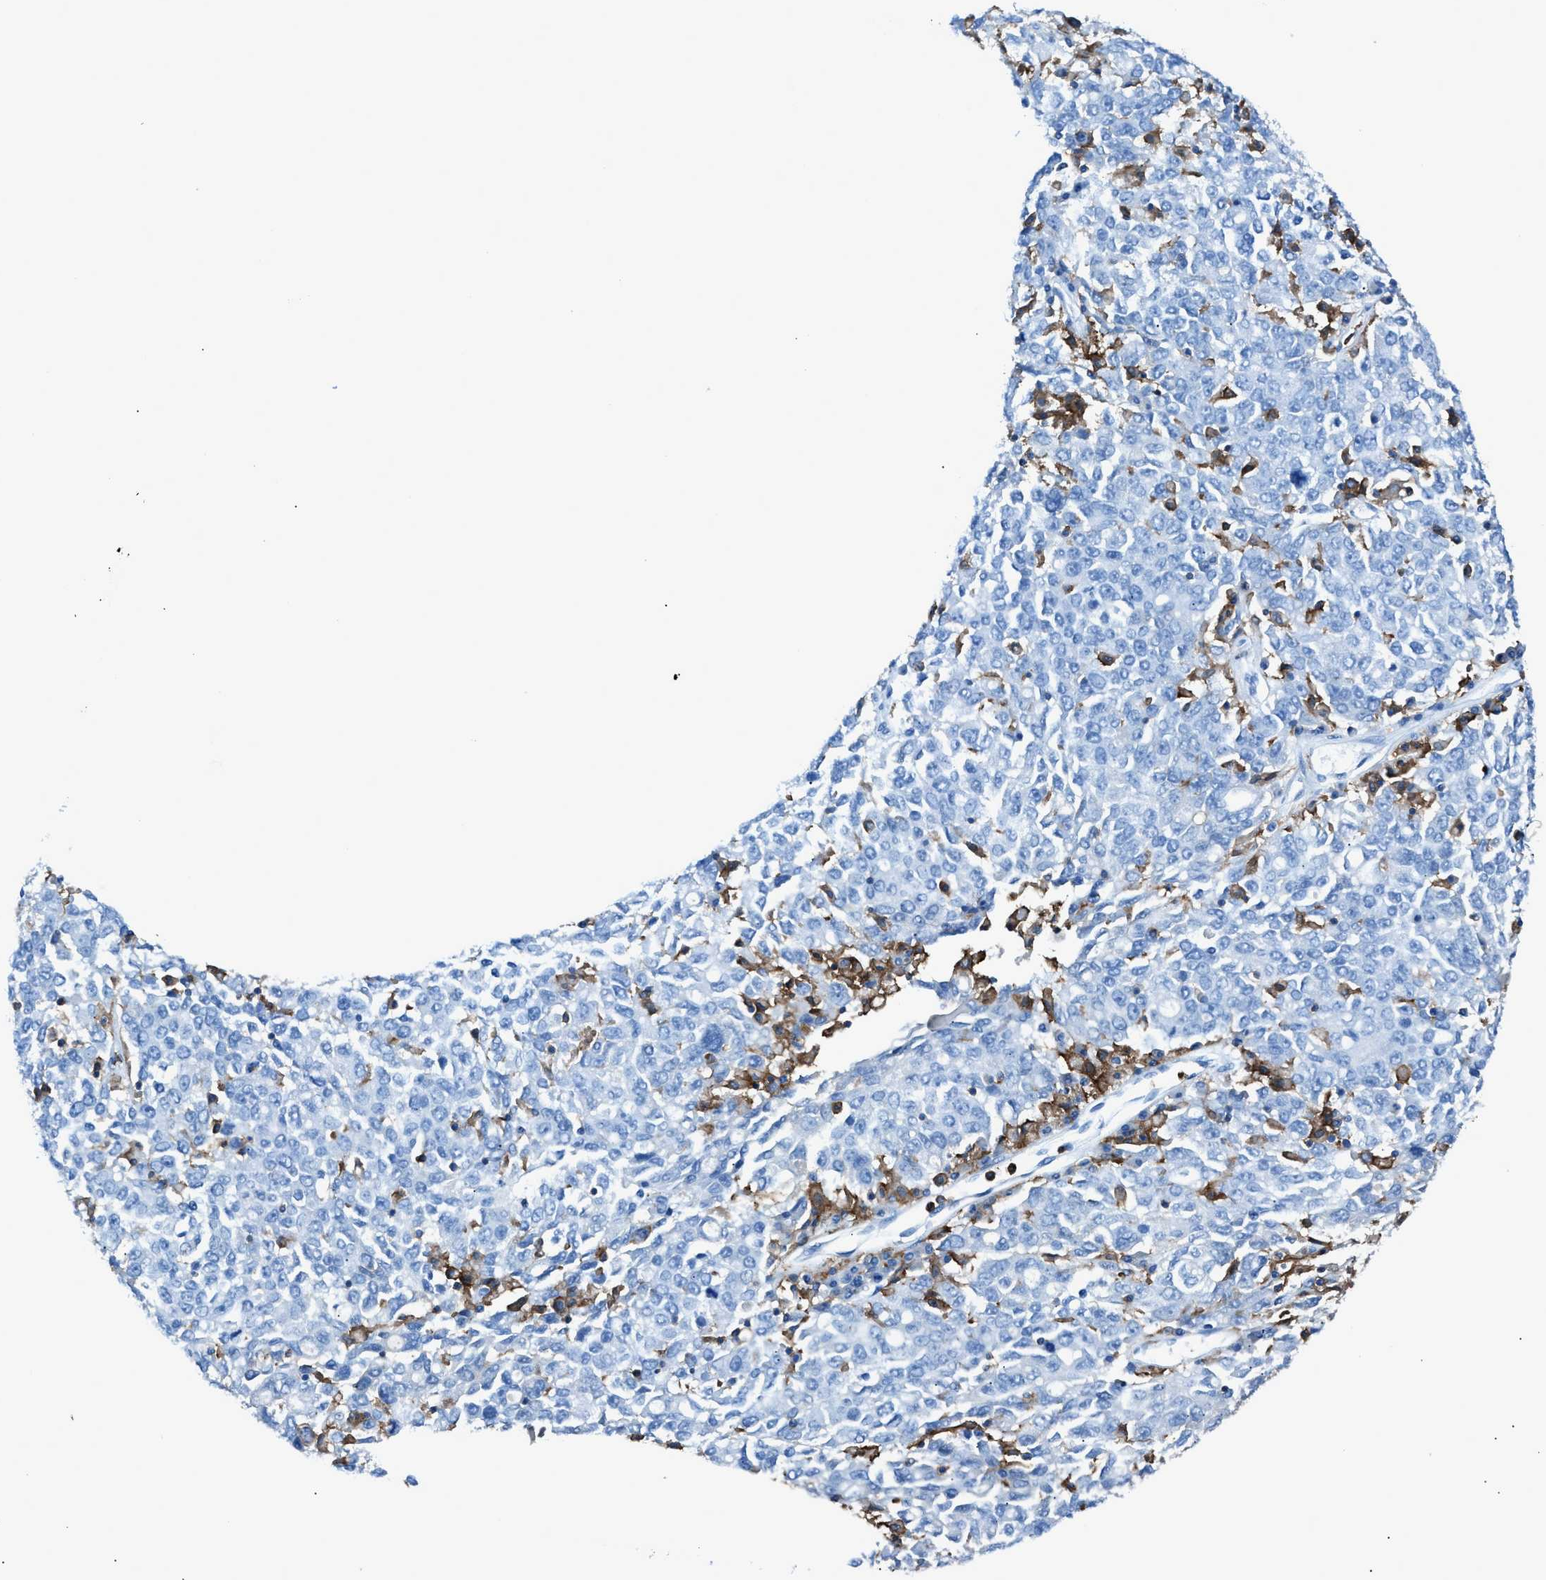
{"staining": {"intensity": "negative", "quantity": "none", "location": "none"}, "tissue": "ovarian cancer", "cell_type": "Tumor cells", "image_type": "cancer", "snomed": [{"axis": "morphology", "description": "Carcinoma, endometroid"}, {"axis": "topography", "description": "Ovary"}], "caption": "IHC image of neoplastic tissue: ovarian cancer stained with DAB reveals no significant protein expression in tumor cells.", "gene": "ITGB2", "patient": {"sex": "female", "age": 62}}